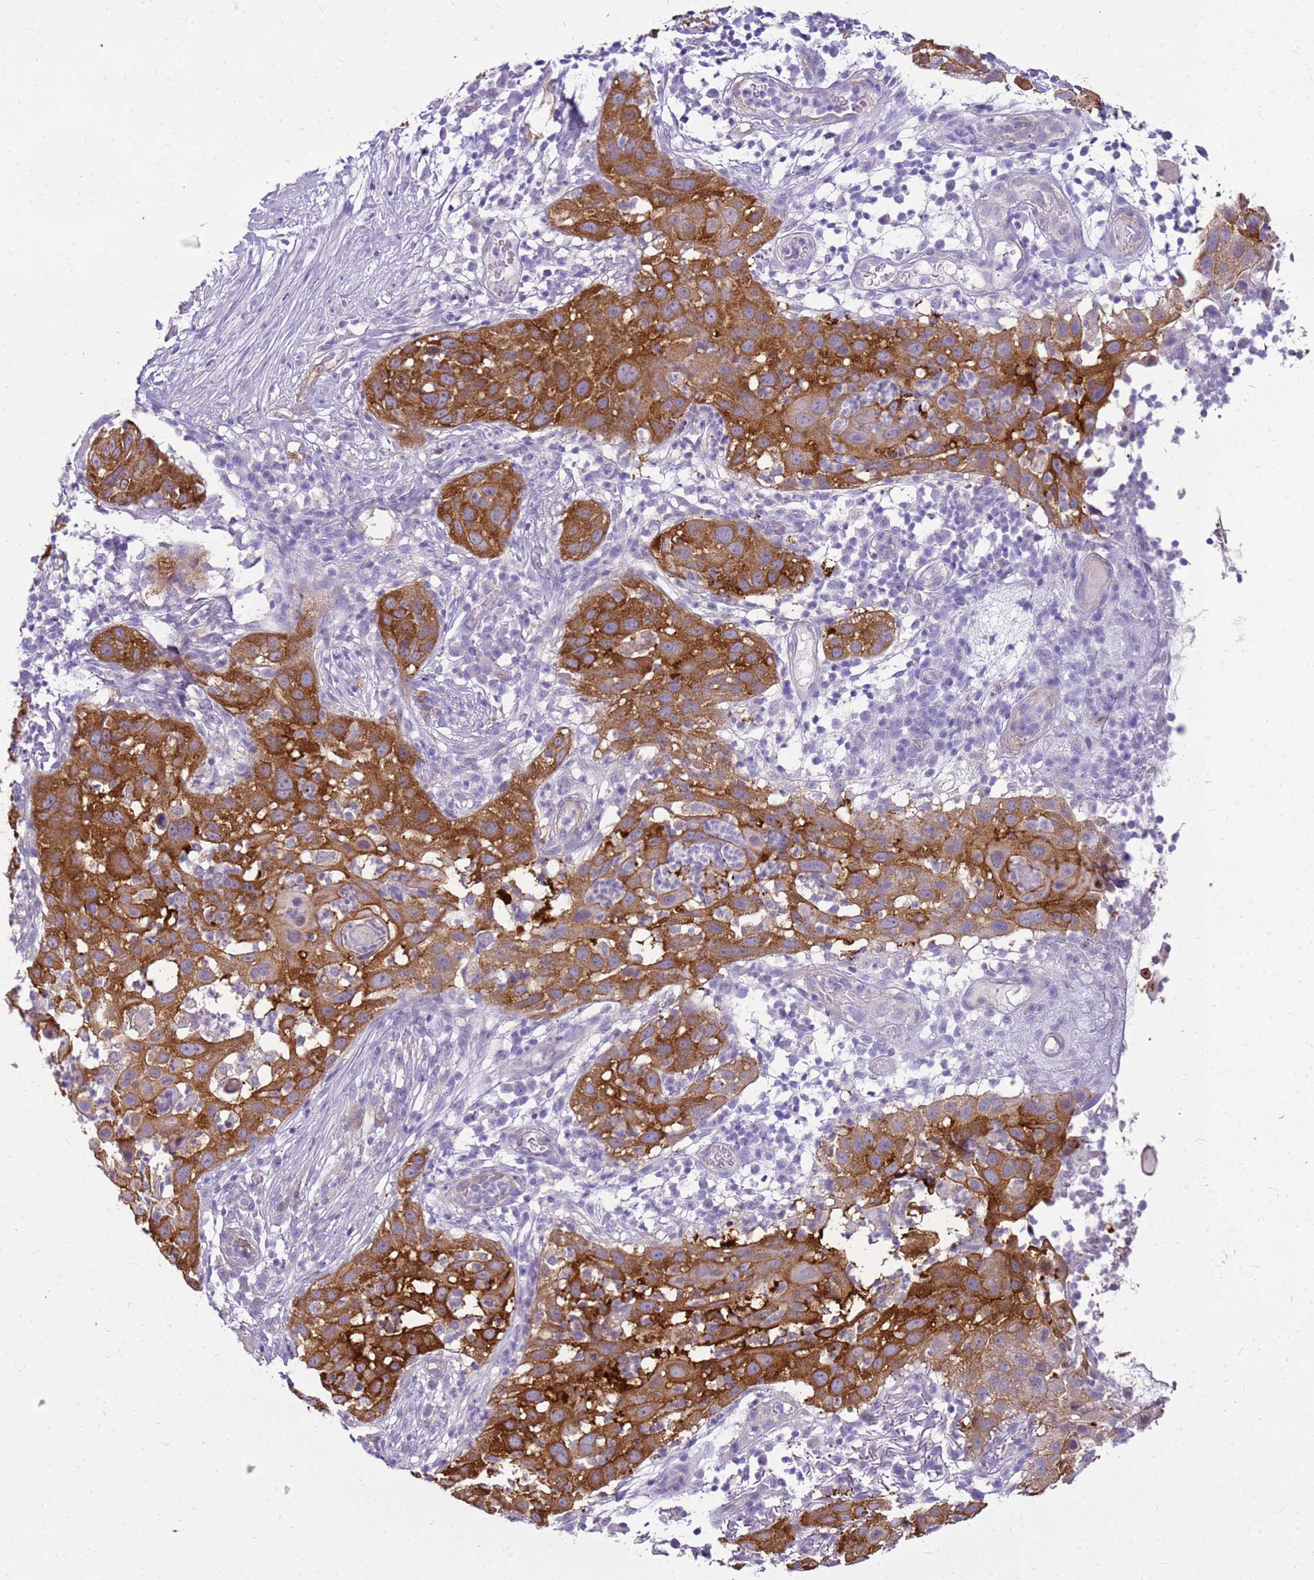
{"staining": {"intensity": "strong", "quantity": ">75%", "location": "cytoplasmic/membranous"}, "tissue": "skin cancer", "cell_type": "Tumor cells", "image_type": "cancer", "snomed": [{"axis": "morphology", "description": "Squamous cell carcinoma, NOS"}, {"axis": "topography", "description": "Skin"}], "caption": "Skin squamous cell carcinoma stained with DAB IHC reveals high levels of strong cytoplasmic/membranous expression in about >75% of tumor cells.", "gene": "HSPB1", "patient": {"sex": "female", "age": 44}}